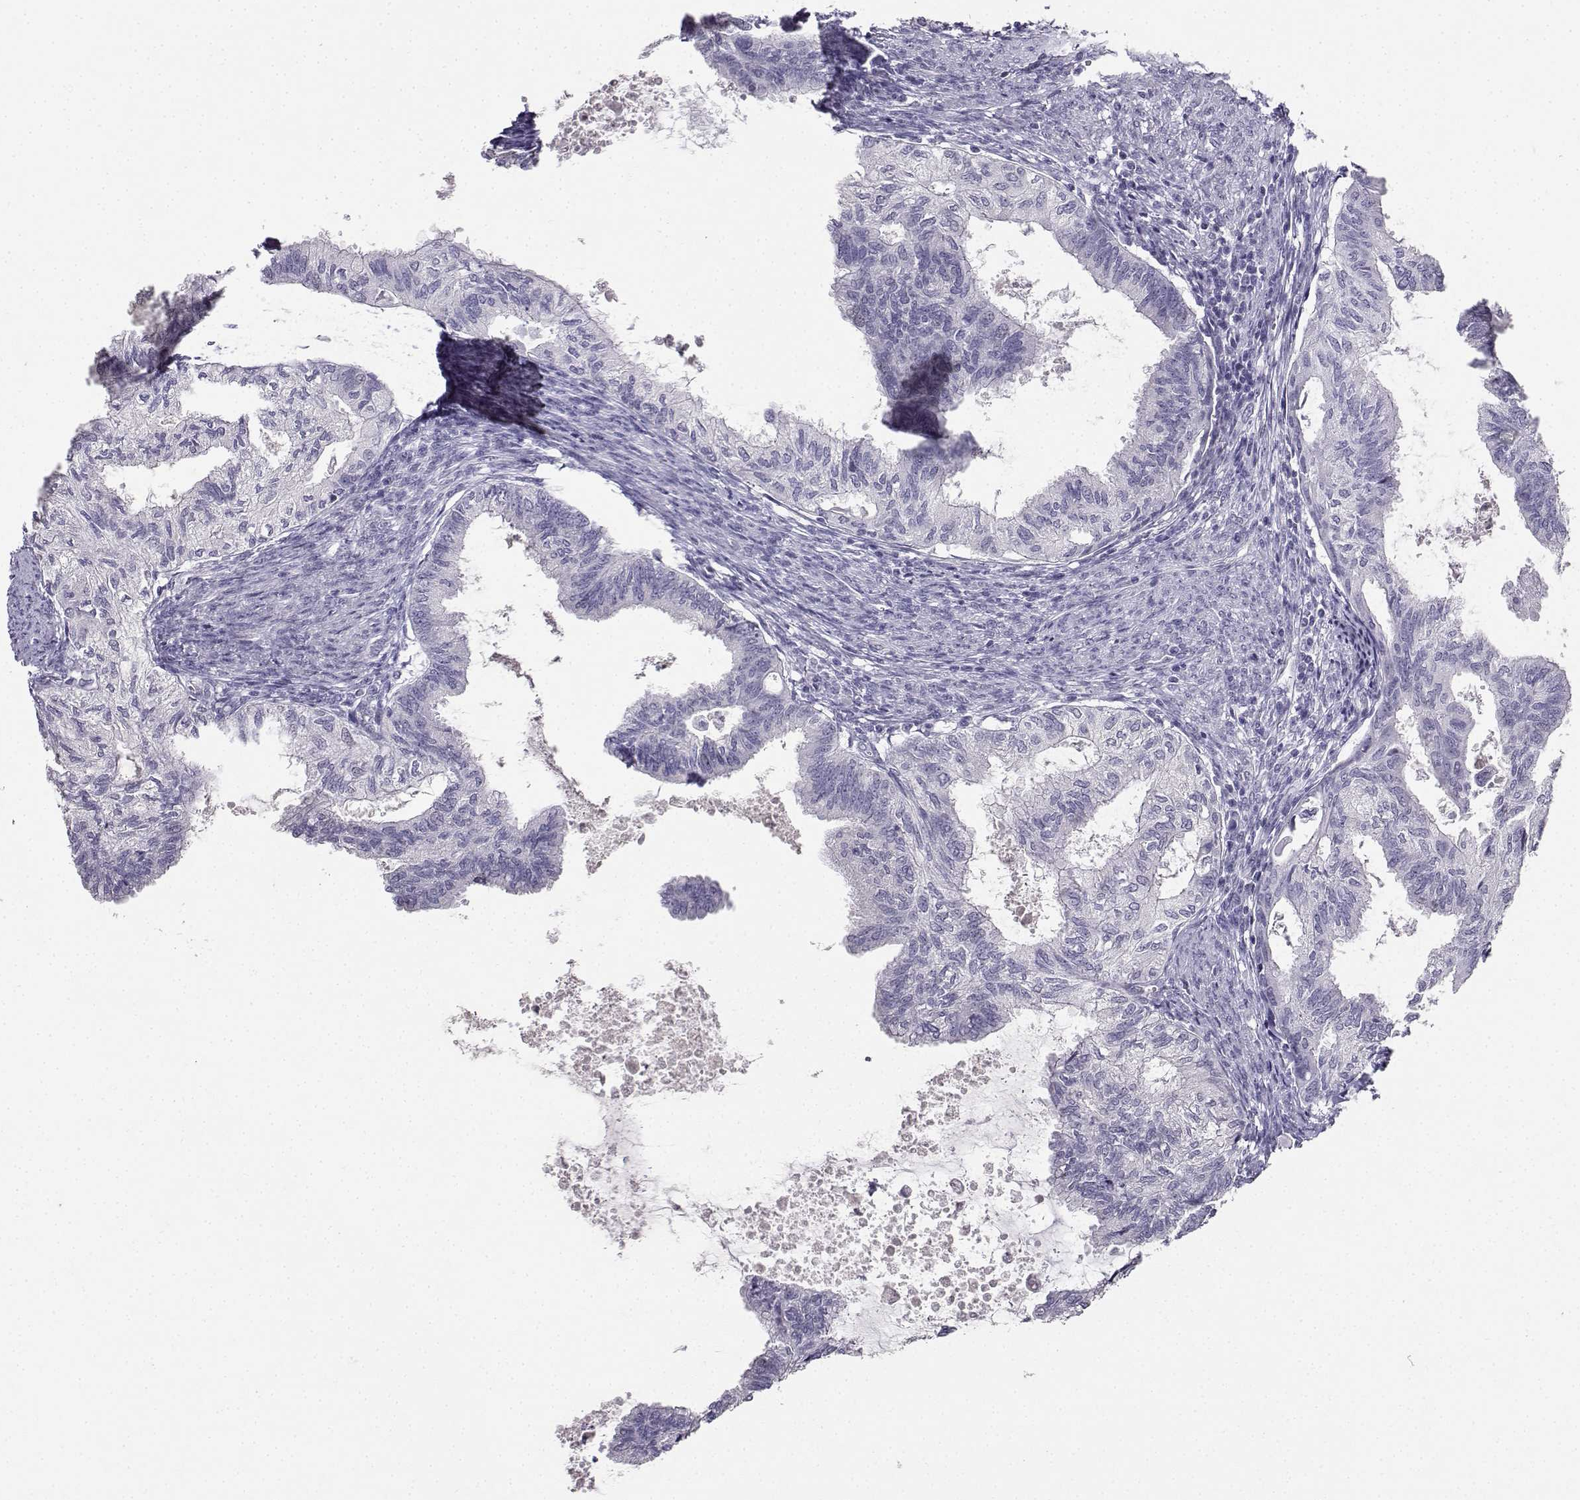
{"staining": {"intensity": "negative", "quantity": "none", "location": "none"}, "tissue": "endometrial cancer", "cell_type": "Tumor cells", "image_type": "cancer", "snomed": [{"axis": "morphology", "description": "Adenocarcinoma, NOS"}, {"axis": "topography", "description": "Endometrium"}], "caption": "A photomicrograph of endometrial adenocarcinoma stained for a protein displays no brown staining in tumor cells.", "gene": "CARTPT", "patient": {"sex": "female", "age": 86}}